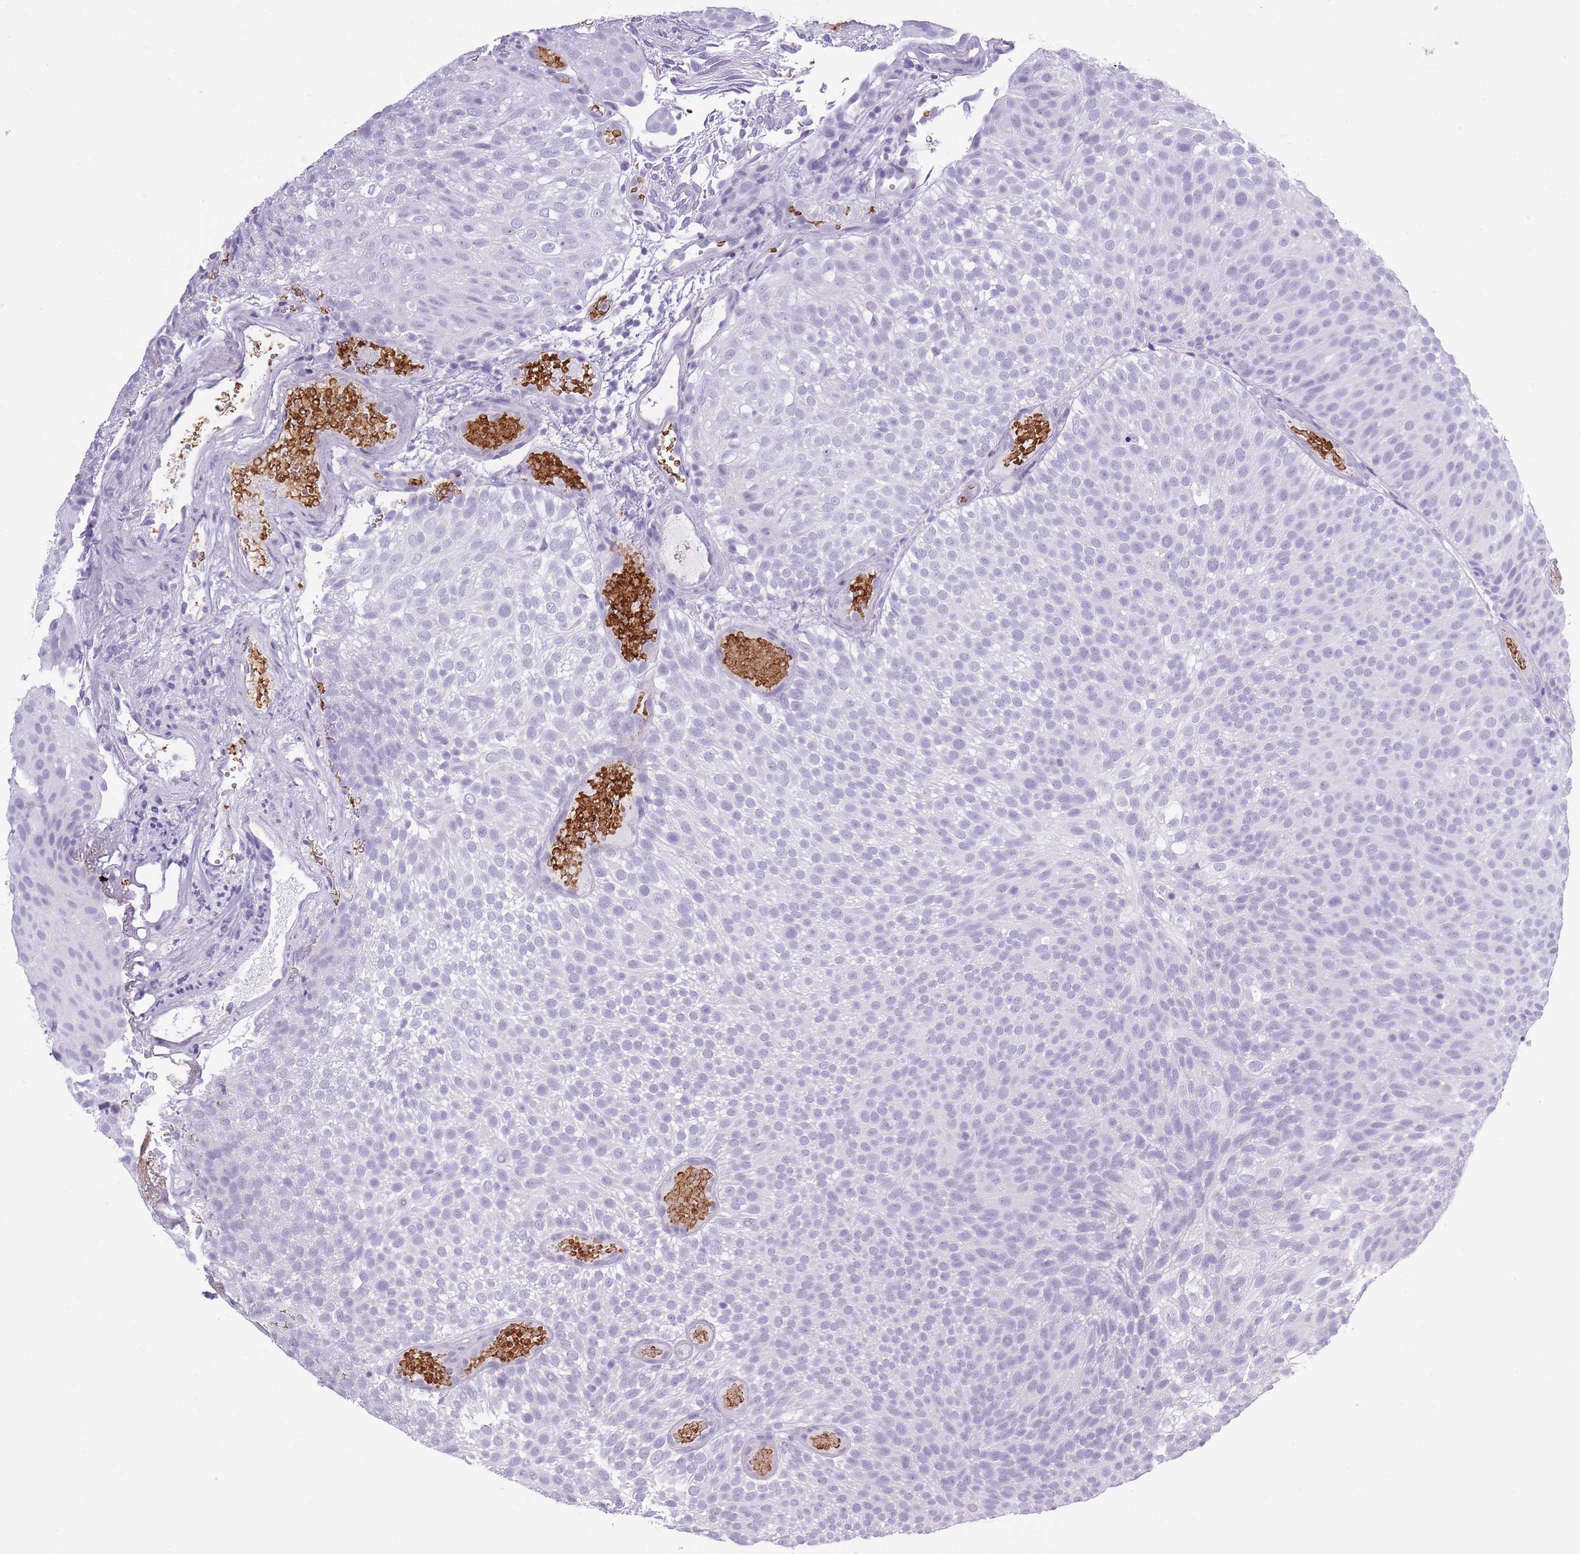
{"staining": {"intensity": "negative", "quantity": "none", "location": "none"}, "tissue": "urothelial cancer", "cell_type": "Tumor cells", "image_type": "cancer", "snomed": [{"axis": "morphology", "description": "Urothelial carcinoma, Low grade"}, {"axis": "topography", "description": "Urinary bladder"}], "caption": "An immunohistochemistry (IHC) image of urothelial cancer is shown. There is no staining in tumor cells of urothelial cancer.", "gene": "OR7C1", "patient": {"sex": "male", "age": 78}}